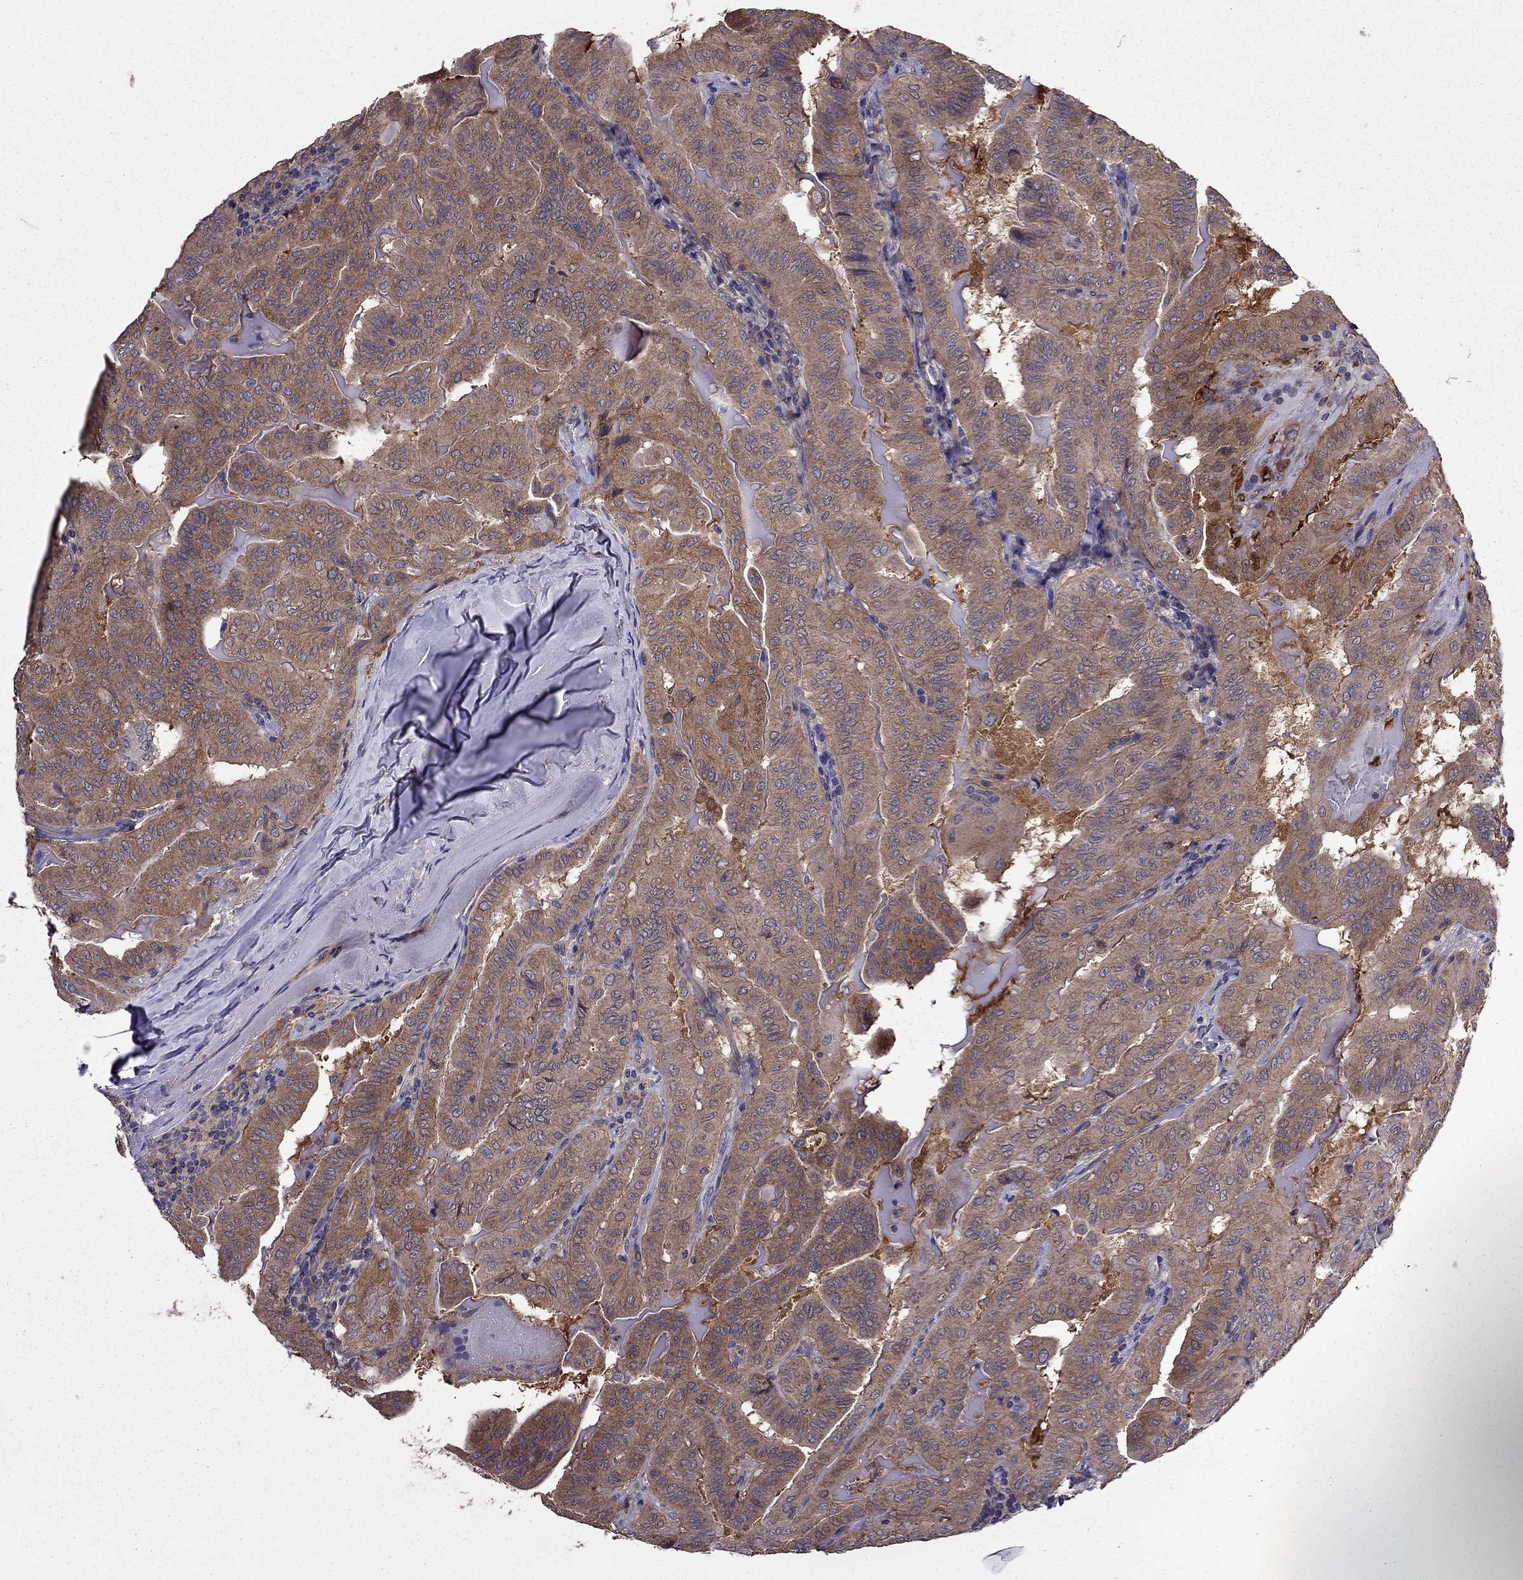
{"staining": {"intensity": "strong", "quantity": "25%-75%", "location": "cytoplasmic/membranous"}, "tissue": "thyroid cancer", "cell_type": "Tumor cells", "image_type": "cancer", "snomed": [{"axis": "morphology", "description": "Papillary adenocarcinoma, NOS"}, {"axis": "topography", "description": "Thyroid gland"}], "caption": "Protein analysis of papillary adenocarcinoma (thyroid) tissue demonstrates strong cytoplasmic/membranous staining in approximately 25%-75% of tumor cells.", "gene": "ITGB1", "patient": {"sex": "female", "age": 68}}